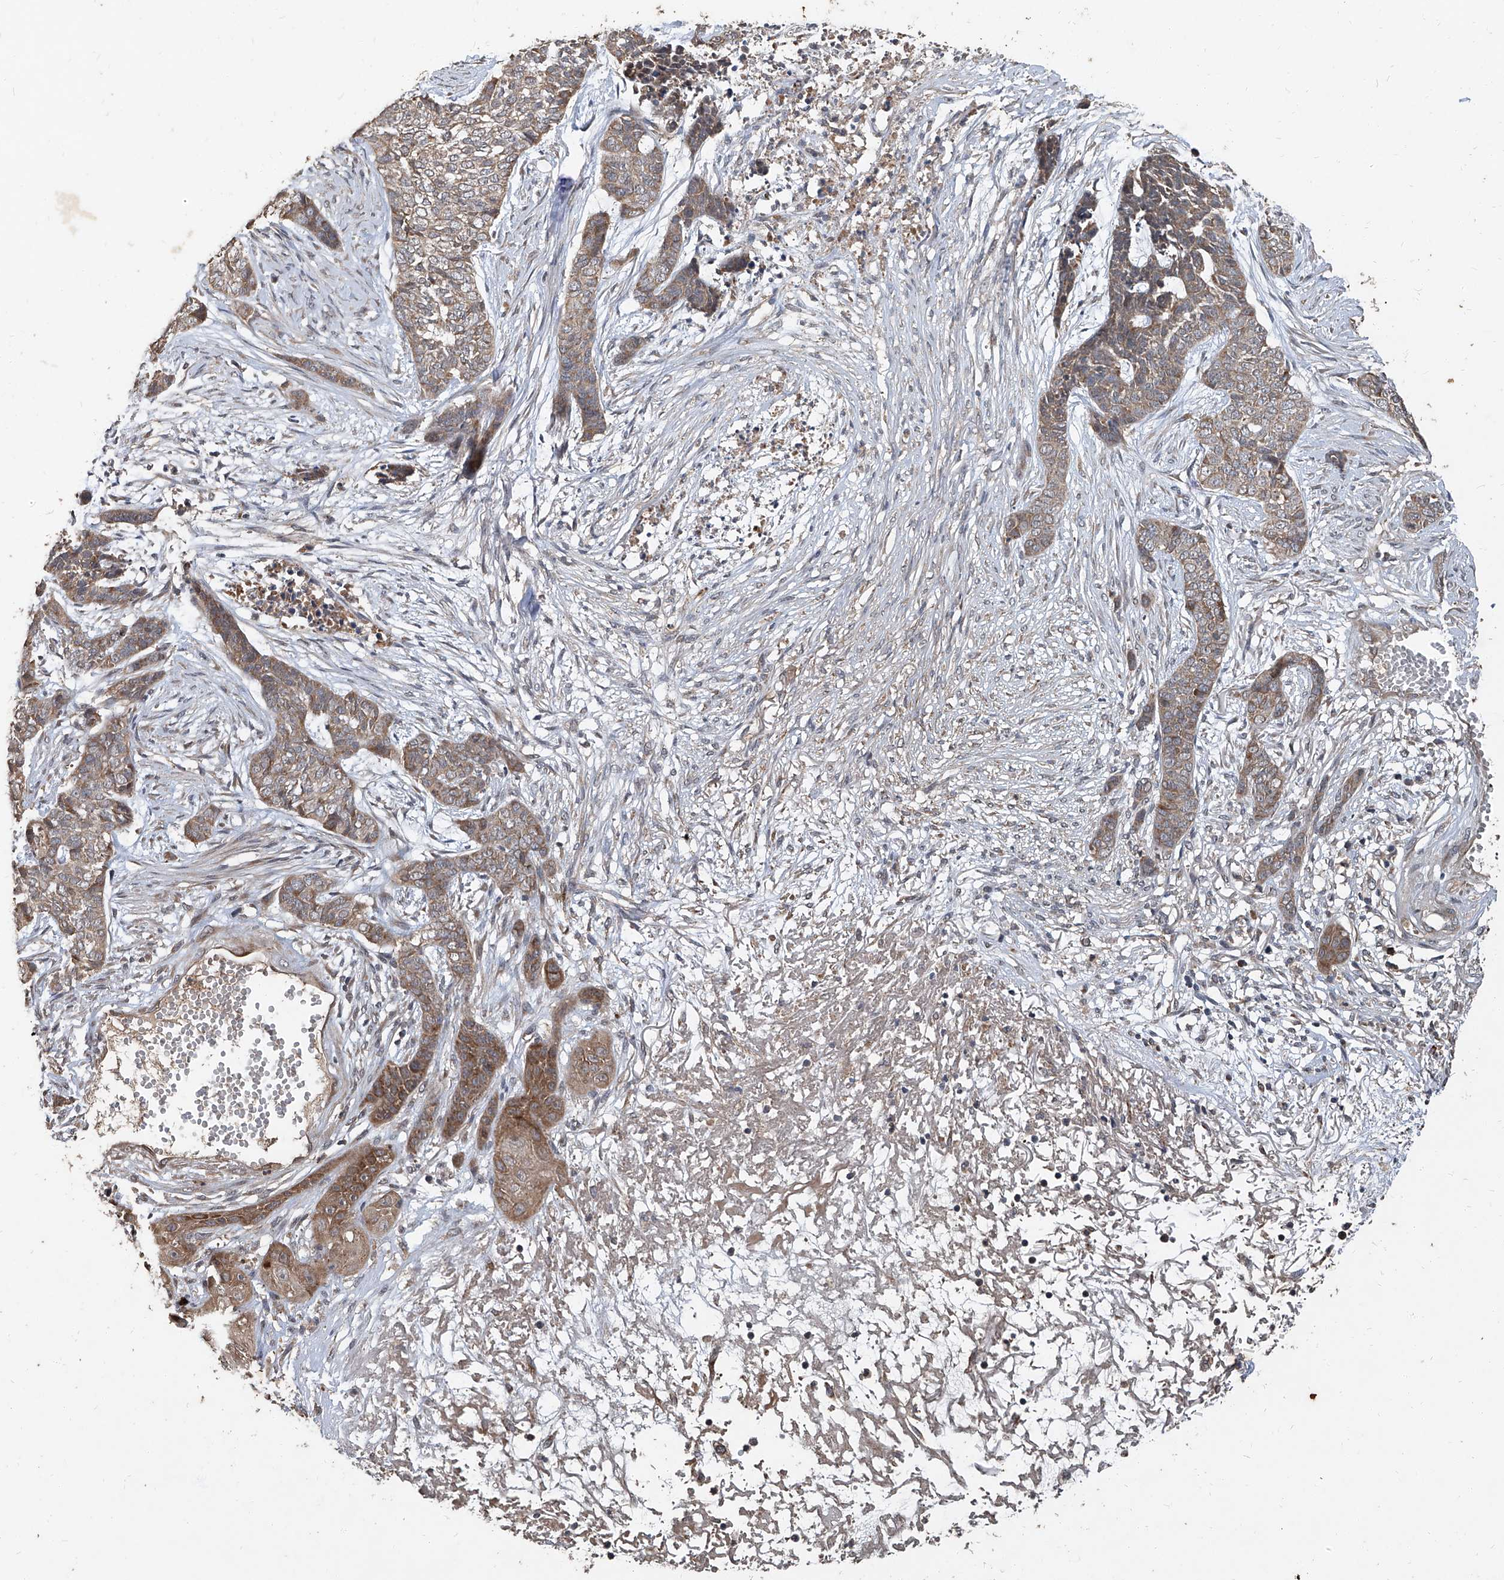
{"staining": {"intensity": "moderate", "quantity": ">75%", "location": "cytoplasmic/membranous"}, "tissue": "skin cancer", "cell_type": "Tumor cells", "image_type": "cancer", "snomed": [{"axis": "morphology", "description": "Basal cell carcinoma"}, {"axis": "topography", "description": "Skin"}], "caption": "IHC photomicrograph of skin cancer stained for a protein (brown), which reveals medium levels of moderate cytoplasmic/membranous positivity in about >75% of tumor cells.", "gene": "CCN1", "patient": {"sex": "female", "age": 64}}